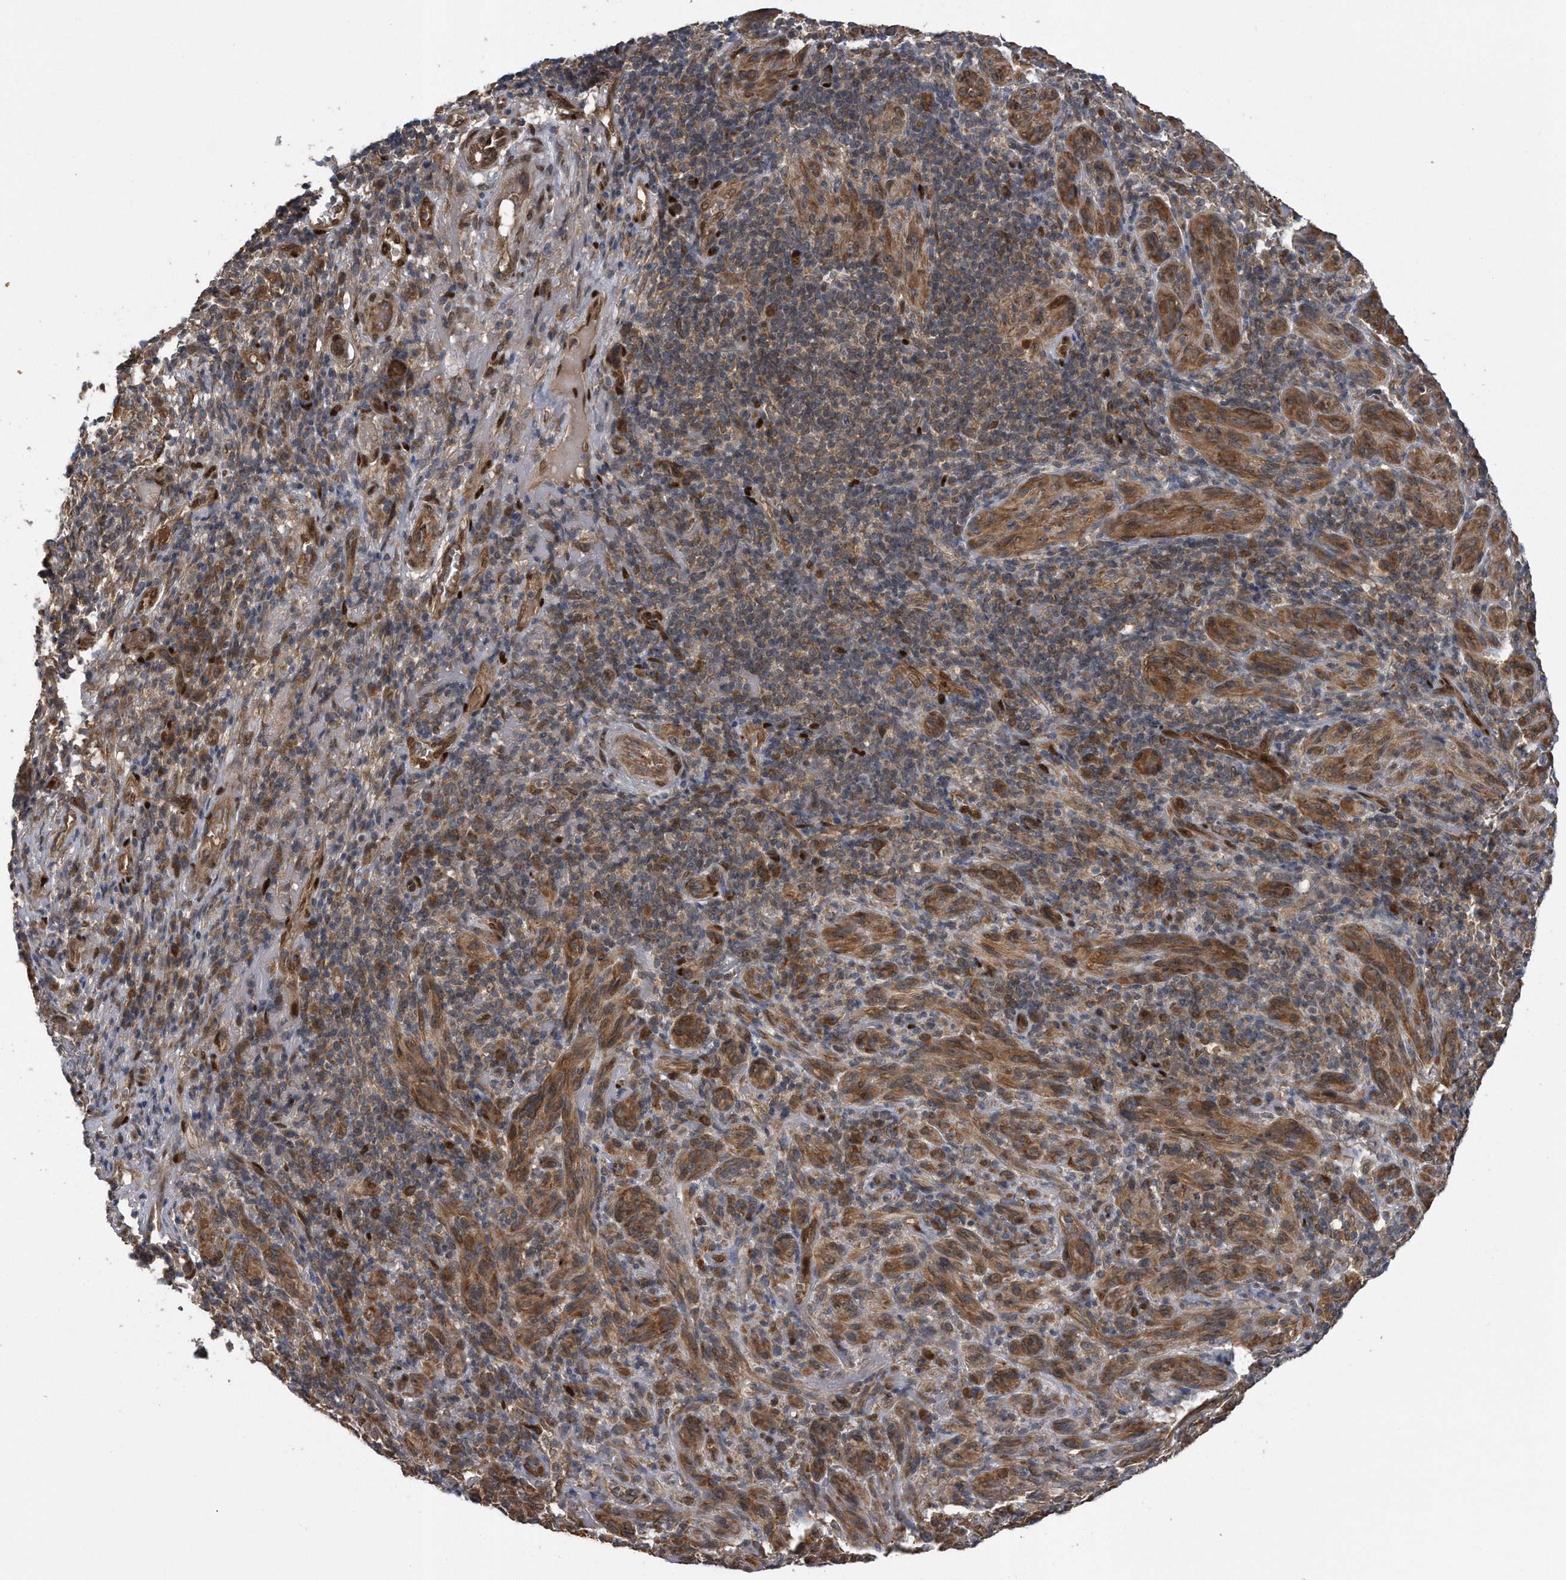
{"staining": {"intensity": "moderate", "quantity": ">75%", "location": "cytoplasmic/membranous"}, "tissue": "melanoma", "cell_type": "Tumor cells", "image_type": "cancer", "snomed": [{"axis": "morphology", "description": "Malignant melanoma, NOS"}, {"axis": "topography", "description": "Skin of head"}], "caption": "The photomicrograph reveals staining of melanoma, revealing moderate cytoplasmic/membranous protein expression (brown color) within tumor cells. (DAB (3,3'-diaminobenzidine) = brown stain, brightfield microscopy at high magnification).", "gene": "ZNF79", "patient": {"sex": "male", "age": 96}}